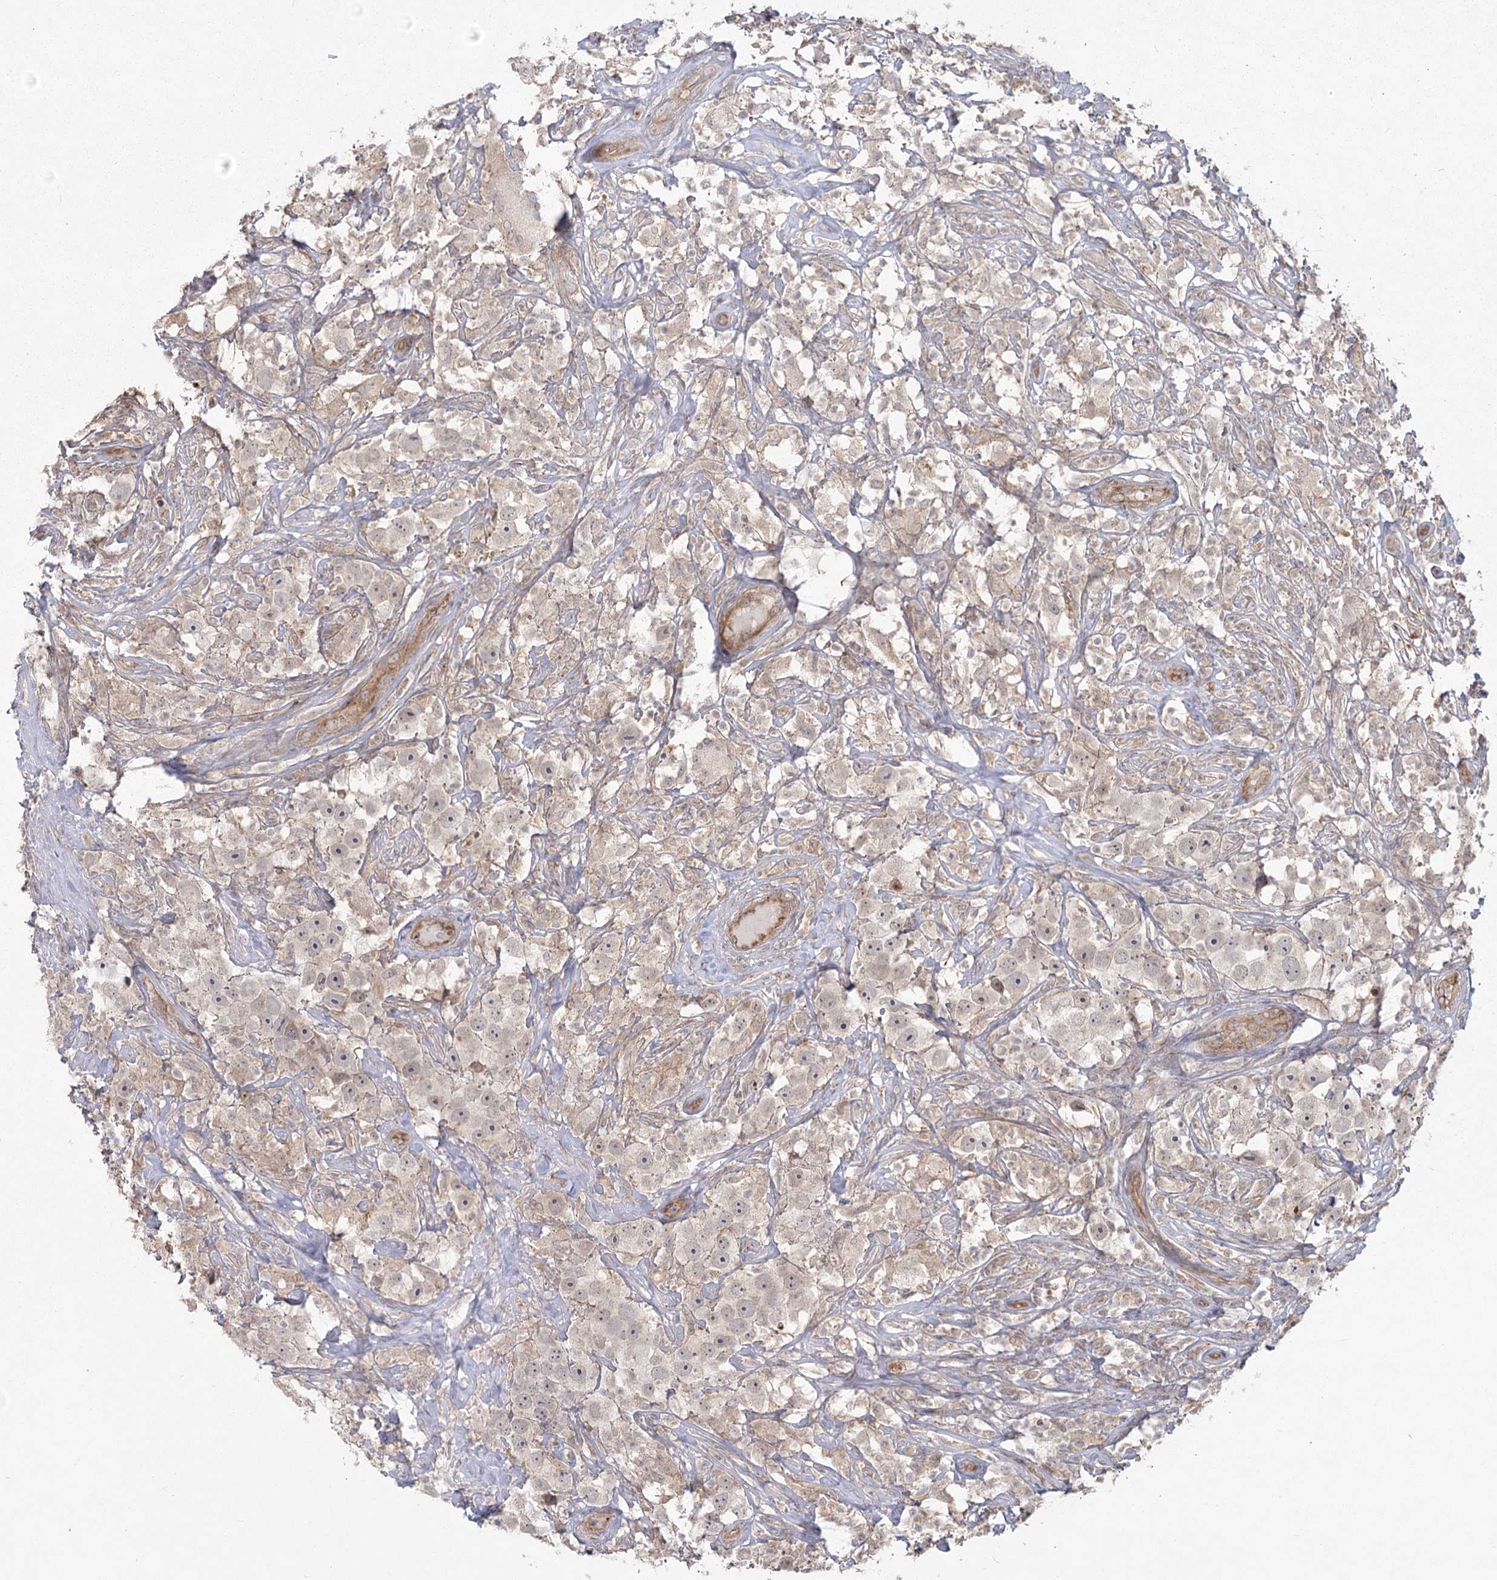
{"staining": {"intensity": "weak", "quantity": "<25%", "location": "cytoplasmic/membranous"}, "tissue": "testis cancer", "cell_type": "Tumor cells", "image_type": "cancer", "snomed": [{"axis": "morphology", "description": "Seminoma, NOS"}, {"axis": "topography", "description": "Testis"}], "caption": "Immunohistochemical staining of human seminoma (testis) shows no significant expression in tumor cells.", "gene": "AP2M1", "patient": {"sex": "male", "age": 49}}